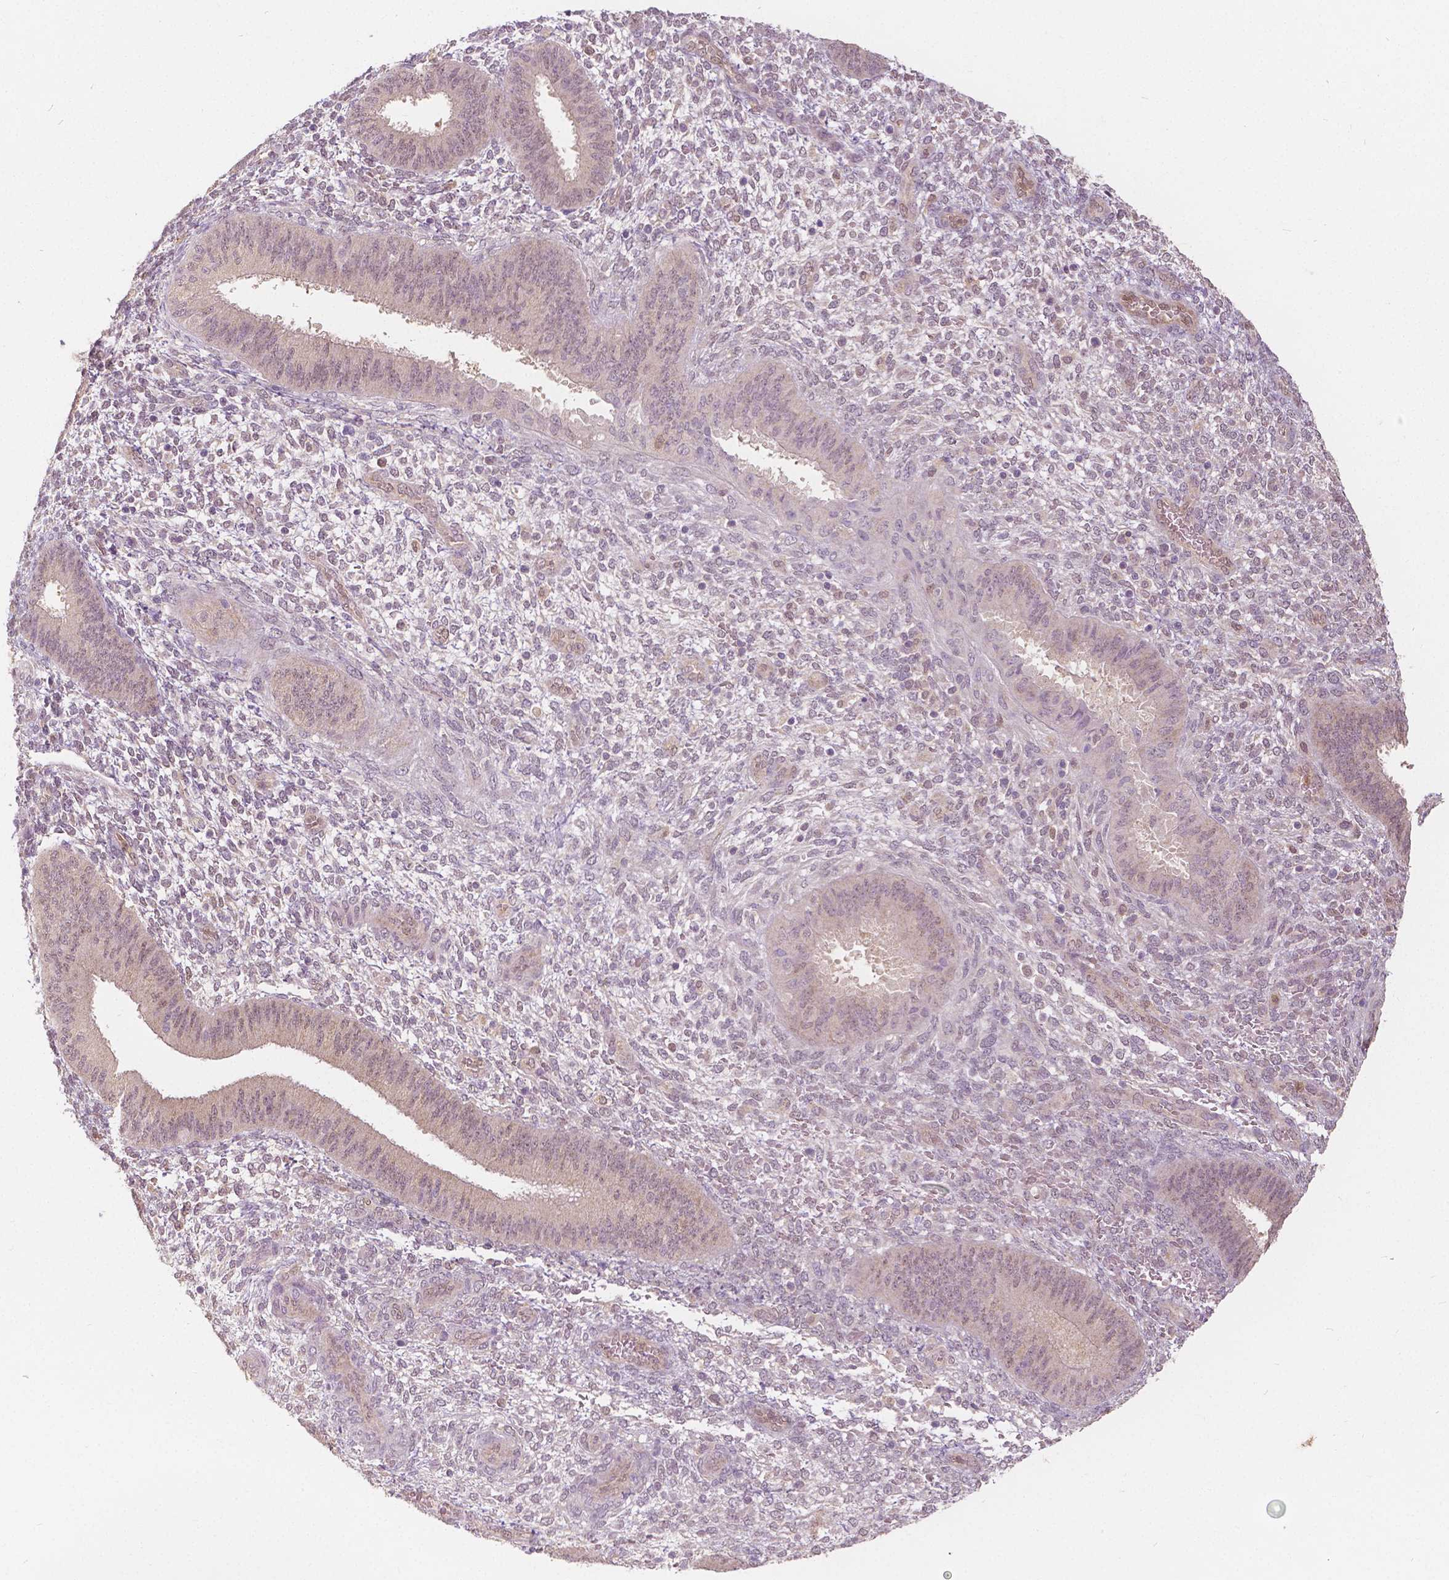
{"staining": {"intensity": "negative", "quantity": "none", "location": "none"}, "tissue": "endometrium", "cell_type": "Cells in endometrial stroma", "image_type": "normal", "snomed": [{"axis": "morphology", "description": "Normal tissue, NOS"}, {"axis": "topography", "description": "Endometrium"}], "caption": "Immunohistochemistry (IHC) histopathology image of benign human endometrium stained for a protein (brown), which shows no positivity in cells in endometrial stroma.", "gene": "NAPRT", "patient": {"sex": "female", "age": 39}}